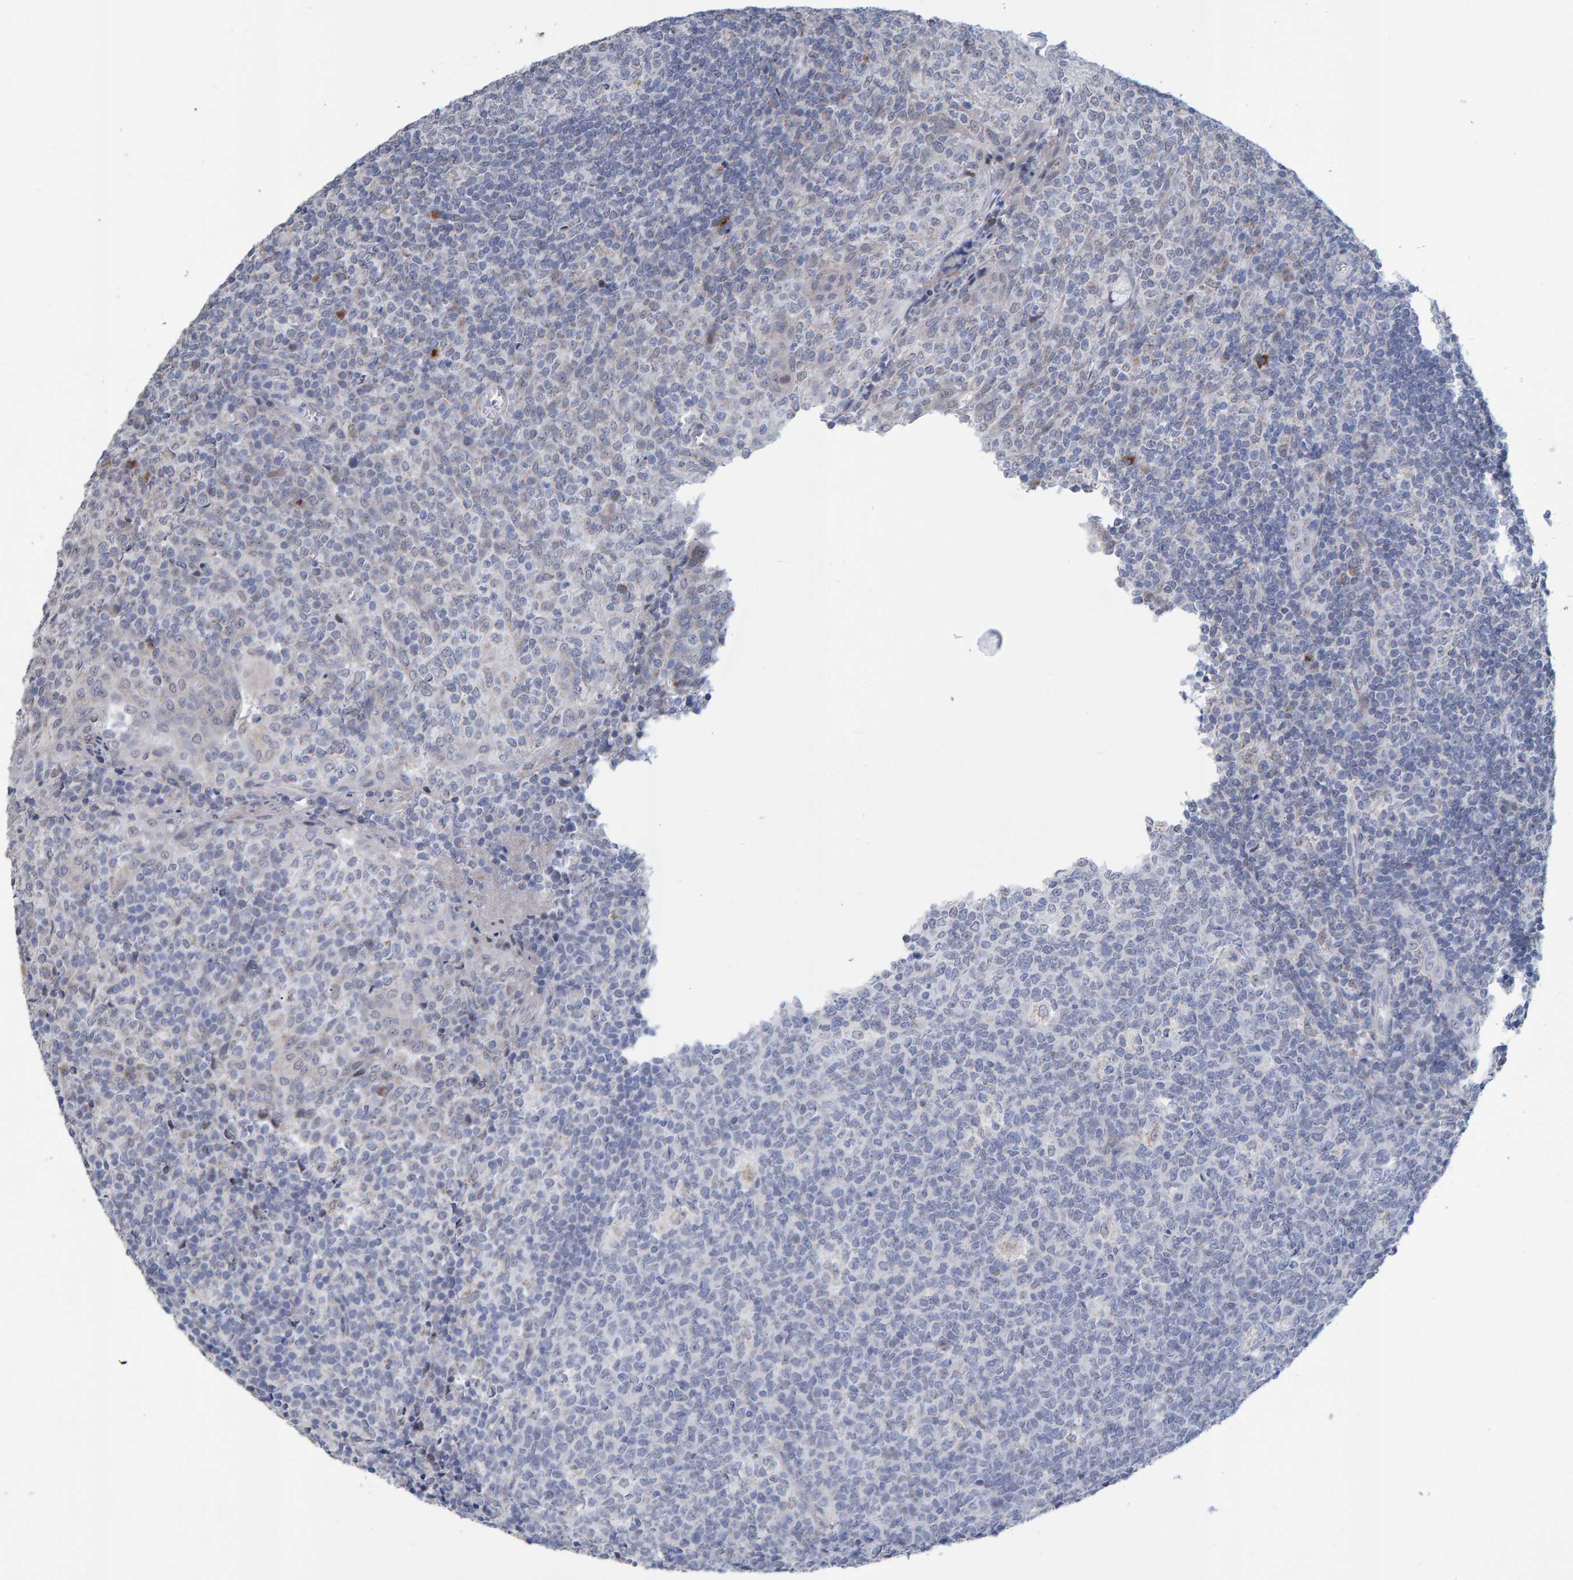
{"staining": {"intensity": "negative", "quantity": "none", "location": "none"}, "tissue": "tonsil", "cell_type": "Germinal center cells", "image_type": "normal", "snomed": [{"axis": "morphology", "description": "Normal tissue, NOS"}, {"axis": "topography", "description": "Tonsil"}], "caption": "Photomicrograph shows no significant protein staining in germinal center cells of unremarkable tonsil.", "gene": "USP43", "patient": {"sex": "female", "age": 19}}